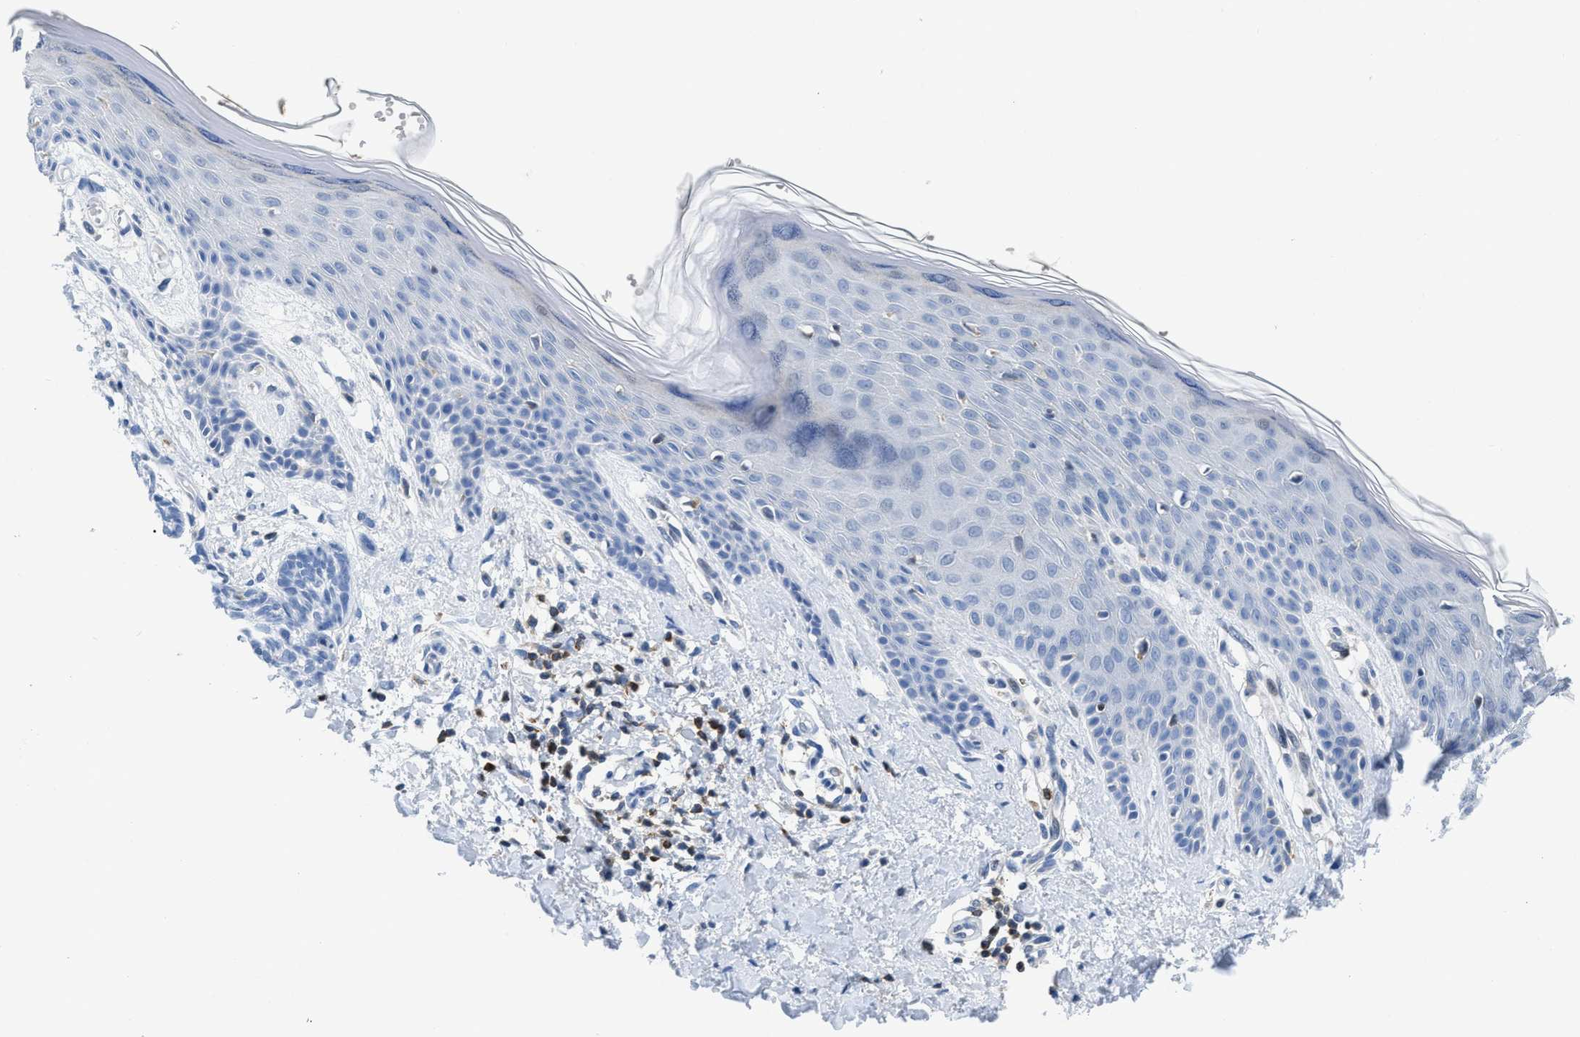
{"staining": {"intensity": "weak", "quantity": "<25%", "location": "cytoplasmic/membranous"}, "tissue": "skin cancer", "cell_type": "Tumor cells", "image_type": "cancer", "snomed": [{"axis": "morphology", "description": "Basal cell carcinoma"}, {"axis": "topography", "description": "Skin"}], "caption": "Image shows no protein staining in tumor cells of skin cancer tissue. Nuclei are stained in blue.", "gene": "NFATC2", "patient": {"sex": "female", "age": 59}}